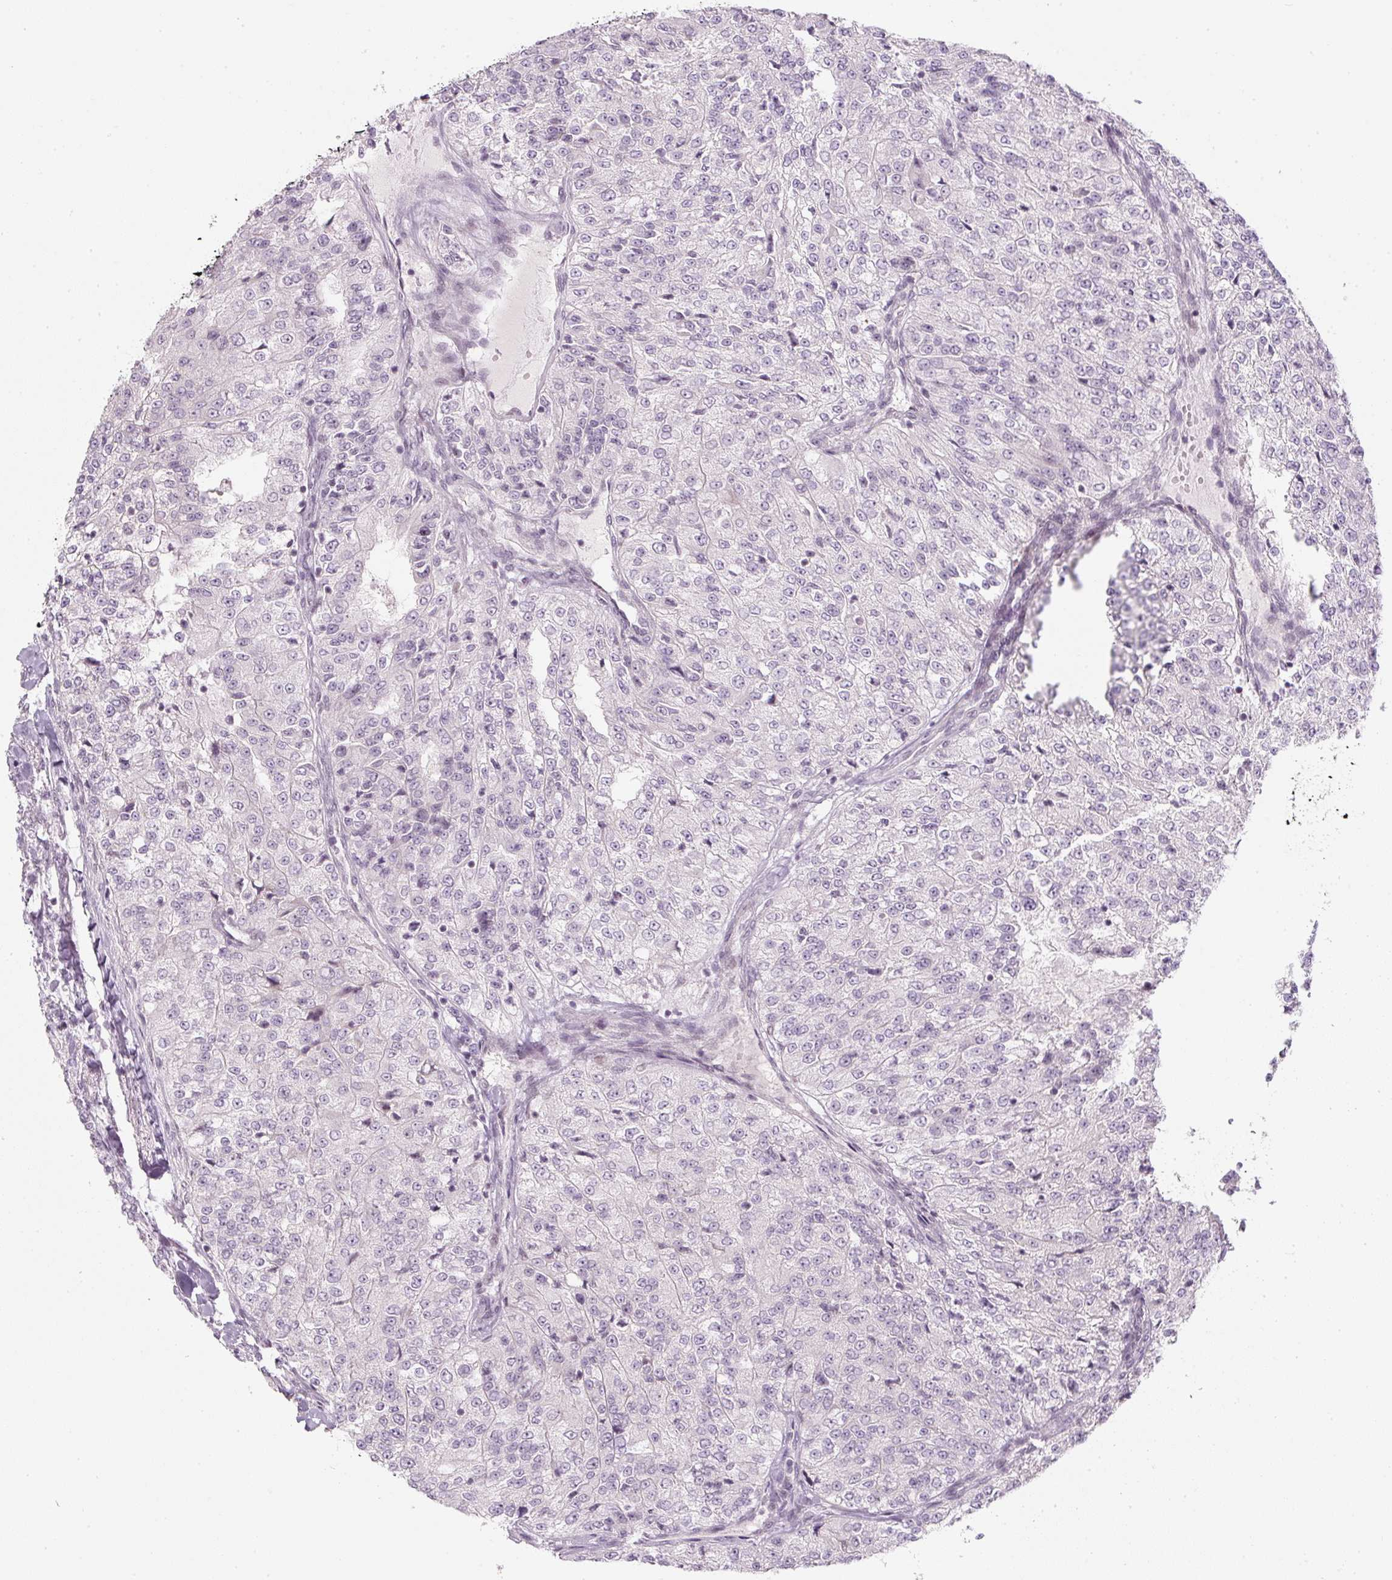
{"staining": {"intensity": "negative", "quantity": "none", "location": "none"}, "tissue": "renal cancer", "cell_type": "Tumor cells", "image_type": "cancer", "snomed": [{"axis": "morphology", "description": "Adenocarcinoma, NOS"}, {"axis": "topography", "description": "Kidney"}], "caption": "IHC micrograph of neoplastic tissue: renal cancer (adenocarcinoma) stained with DAB (3,3'-diaminobenzidine) exhibits no significant protein staining in tumor cells.", "gene": "U2AF2", "patient": {"sex": "female", "age": 63}}